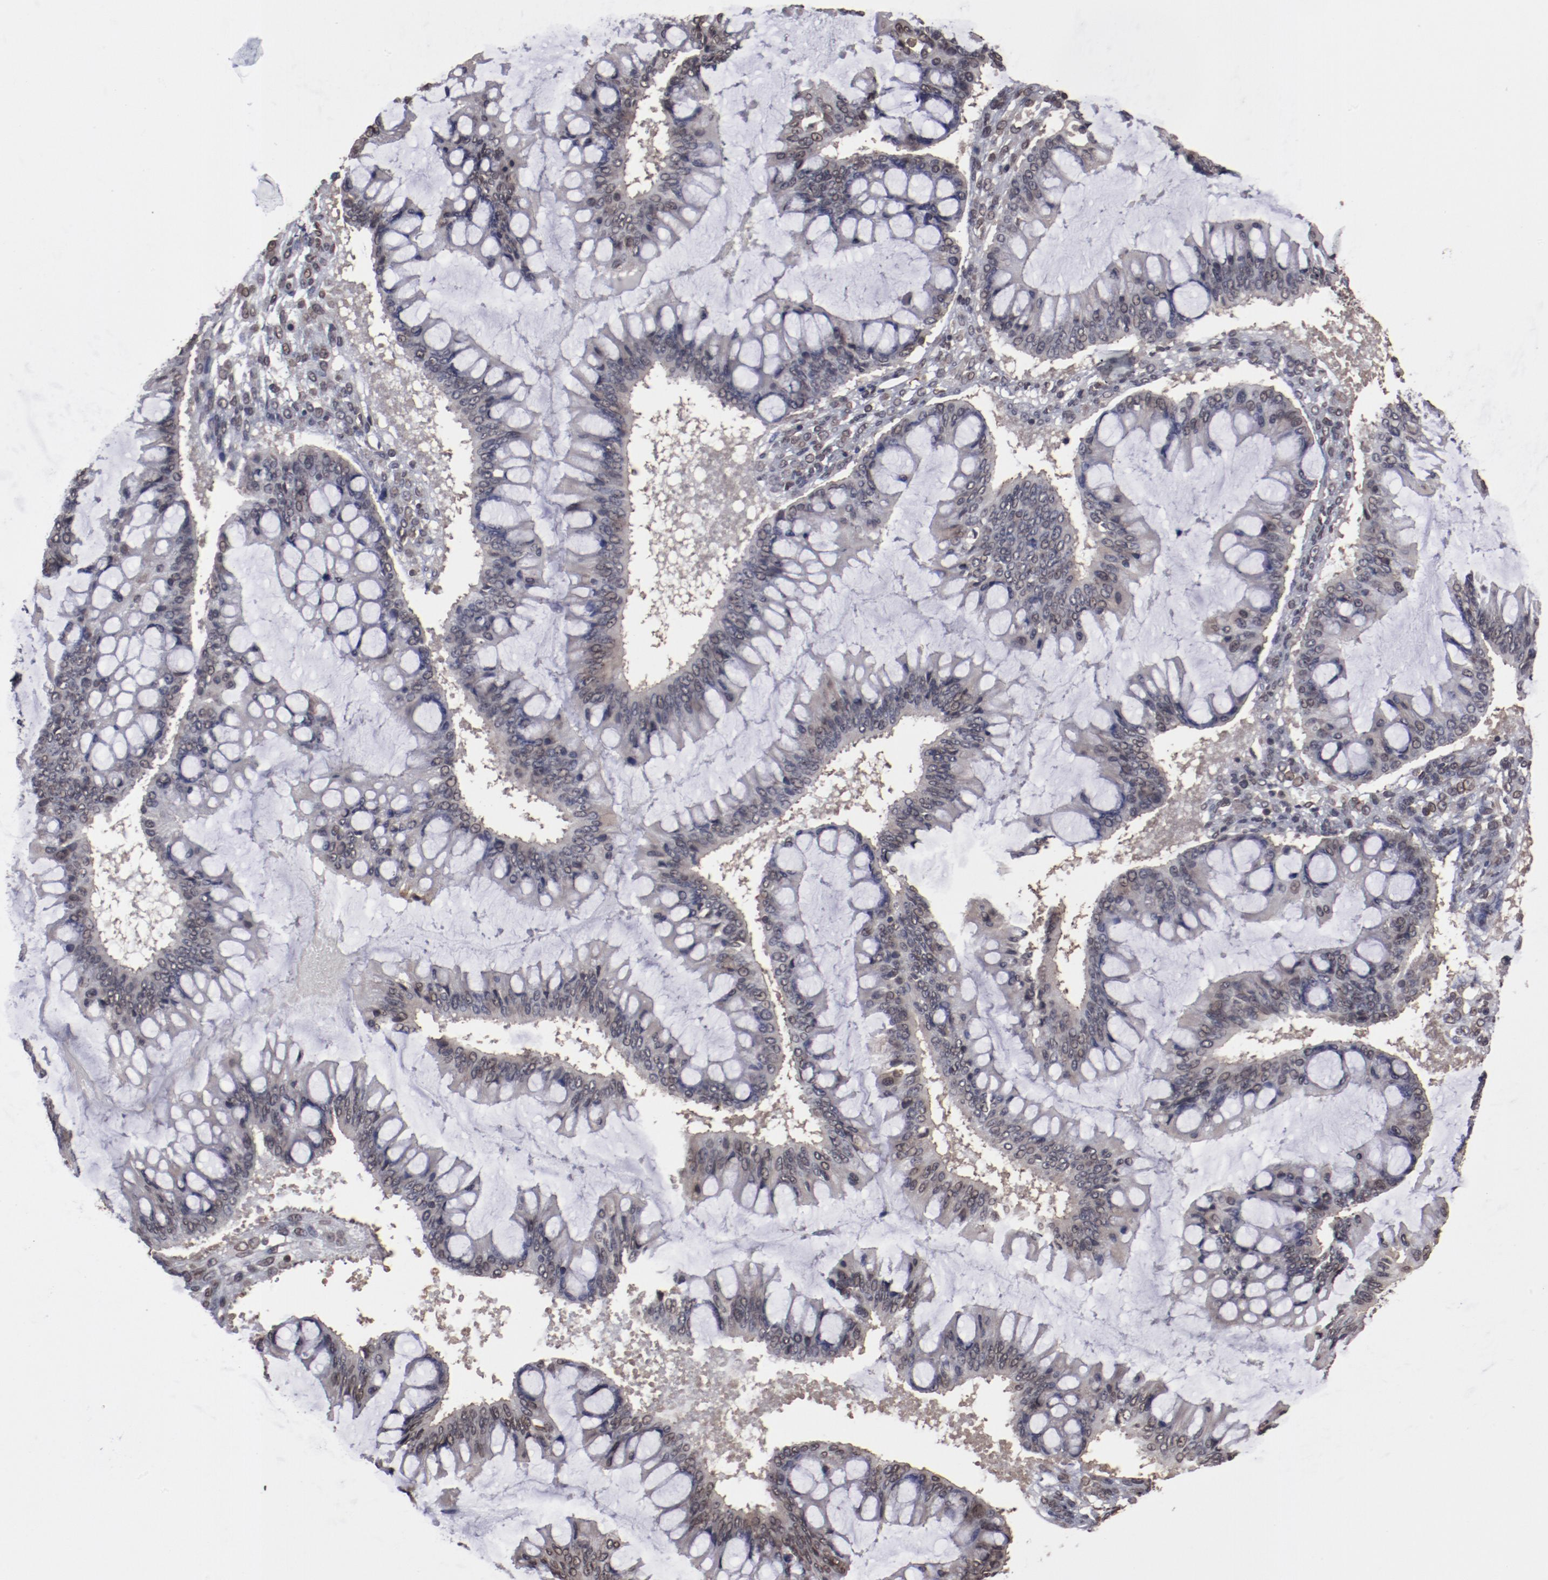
{"staining": {"intensity": "weak", "quantity": ">75%", "location": "nuclear"}, "tissue": "ovarian cancer", "cell_type": "Tumor cells", "image_type": "cancer", "snomed": [{"axis": "morphology", "description": "Cystadenocarcinoma, mucinous, NOS"}, {"axis": "topography", "description": "Ovary"}], "caption": "Brown immunohistochemical staining in human ovarian cancer exhibits weak nuclear staining in about >75% of tumor cells.", "gene": "AKT1", "patient": {"sex": "female", "age": 73}}